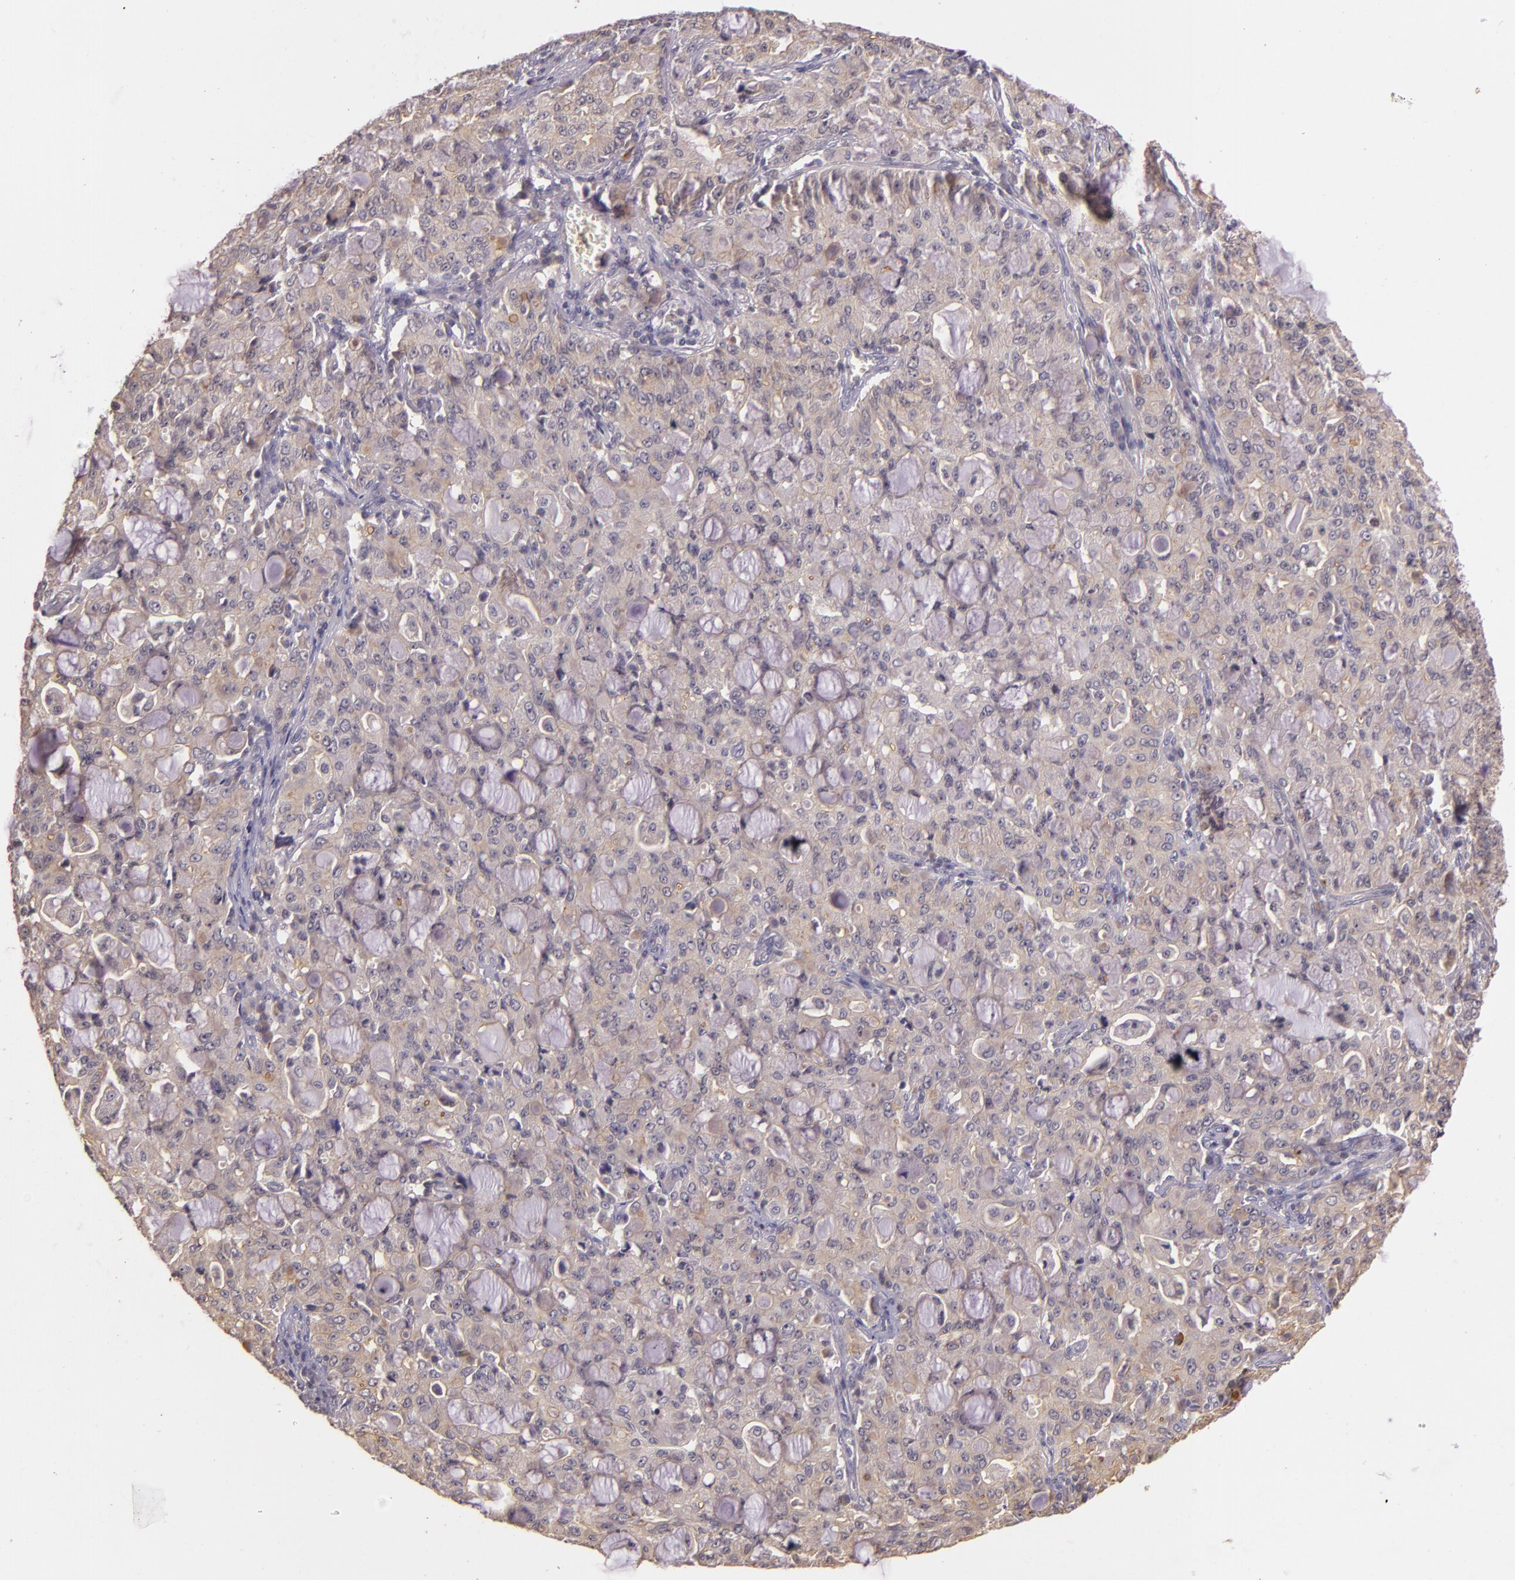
{"staining": {"intensity": "weak", "quantity": "<25%", "location": "cytoplasmic/membranous"}, "tissue": "lung cancer", "cell_type": "Tumor cells", "image_type": "cancer", "snomed": [{"axis": "morphology", "description": "Adenocarcinoma, NOS"}, {"axis": "topography", "description": "Lung"}], "caption": "IHC photomicrograph of lung cancer stained for a protein (brown), which displays no expression in tumor cells. The staining was performed using DAB to visualize the protein expression in brown, while the nuclei were stained in blue with hematoxylin (Magnification: 20x).", "gene": "ARMH4", "patient": {"sex": "female", "age": 44}}